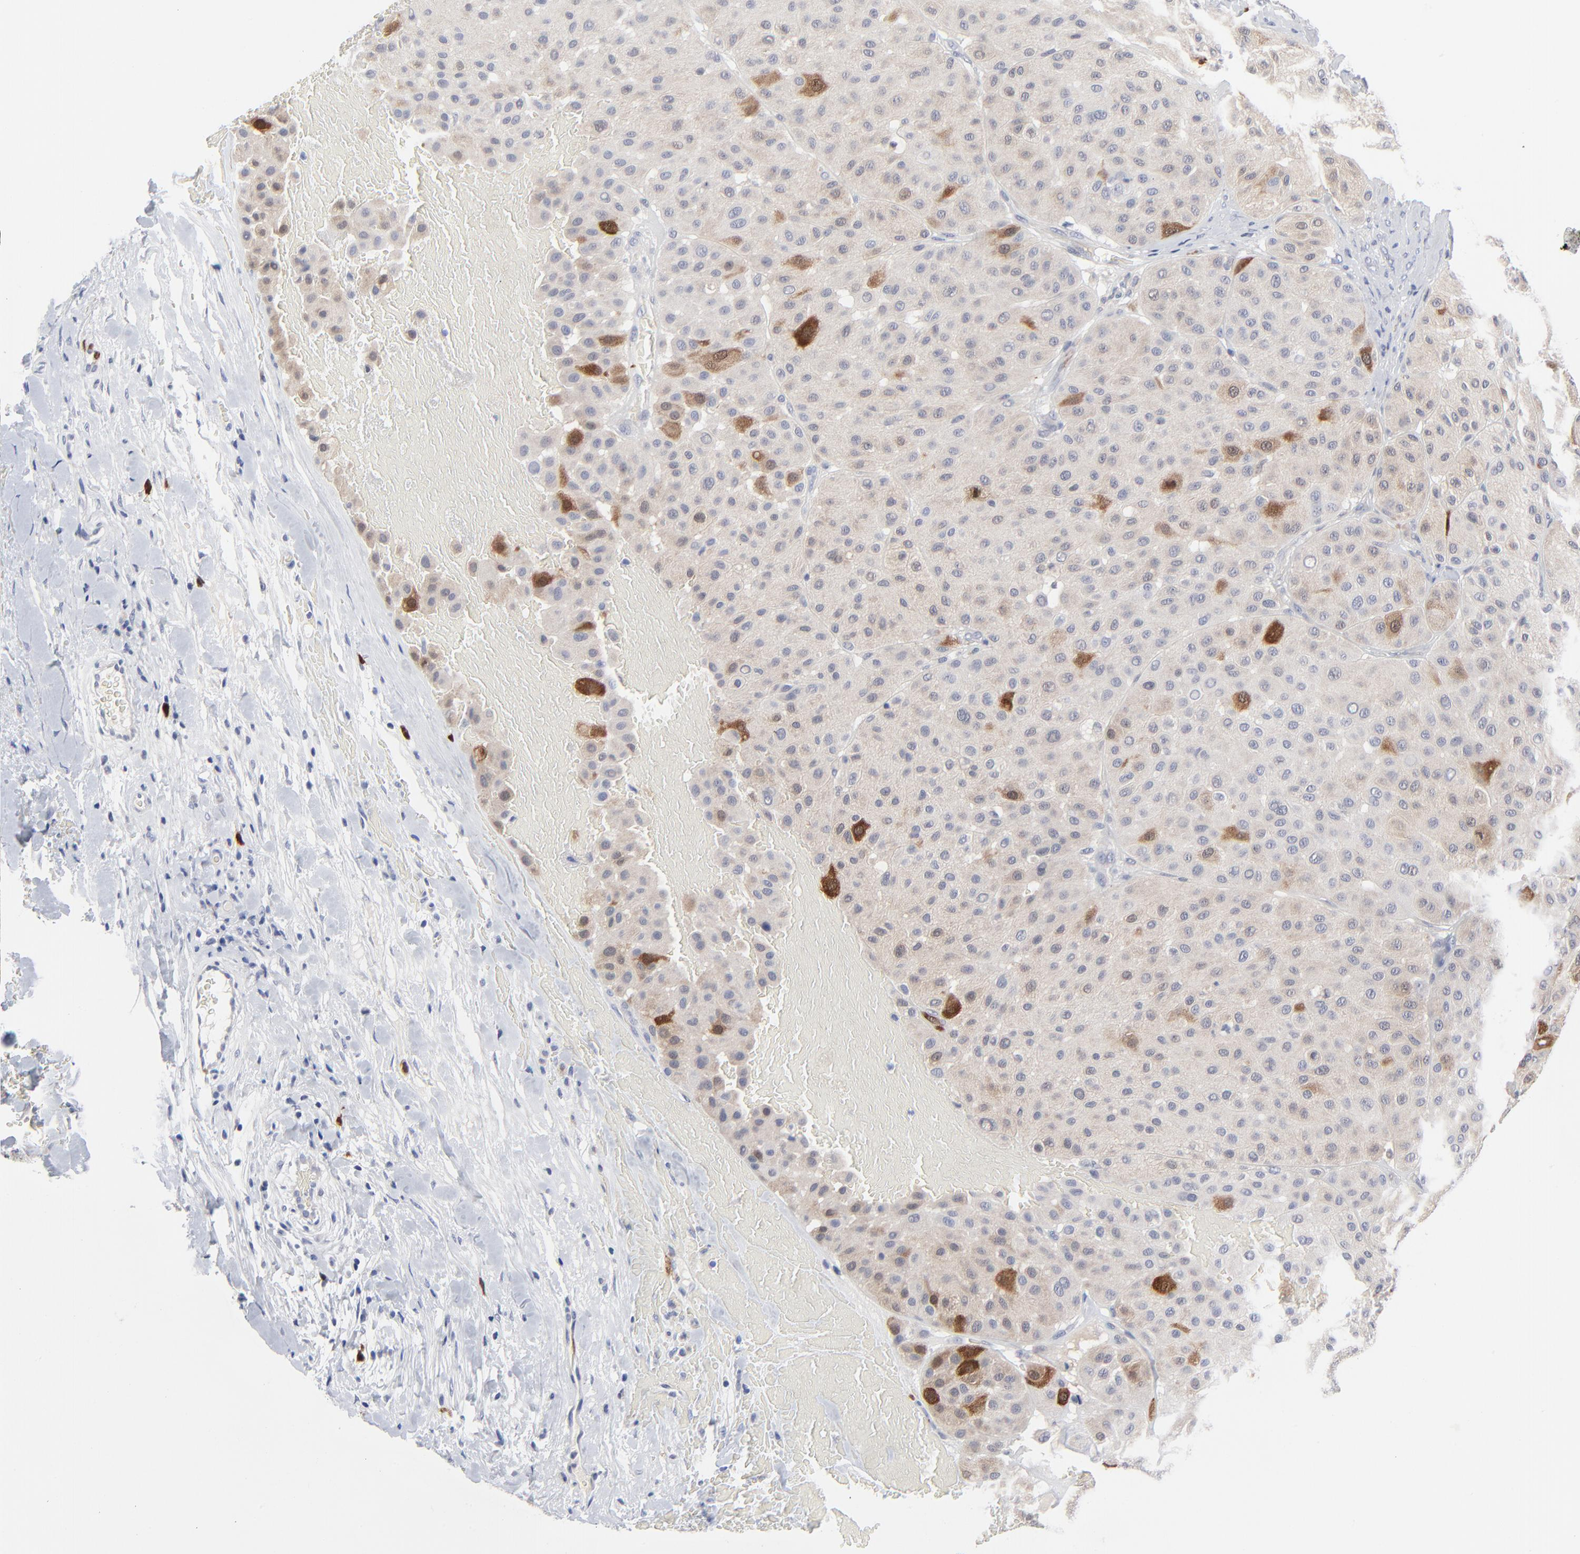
{"staining": {"intensity": "strong", "quantity": "<25%", "location": "cytoplasmic/membranous,nuclear"}, "tissue": "melanoma", "cell_type": "Tumor cells", "image_type": "cancer", "snomed": [{"axis": "morphology", "description": "Normal tissue, NOS"}, {"axis": "morphology", "description": "Malignant melanoma, Metastatic site"}, {"axis": "topography", "description": "Skin"}], "caption": "Melanoma stained for a protein demonstrates strong cytoplasmic/membranous and nuclear positivity in tumor cells. (DAB (3,3'-diaminobenzidine) = brown stain, brightfield microscopy at high magnification).", "gene": "CDK1", "patient": {"sex": "male", "age": 41}}